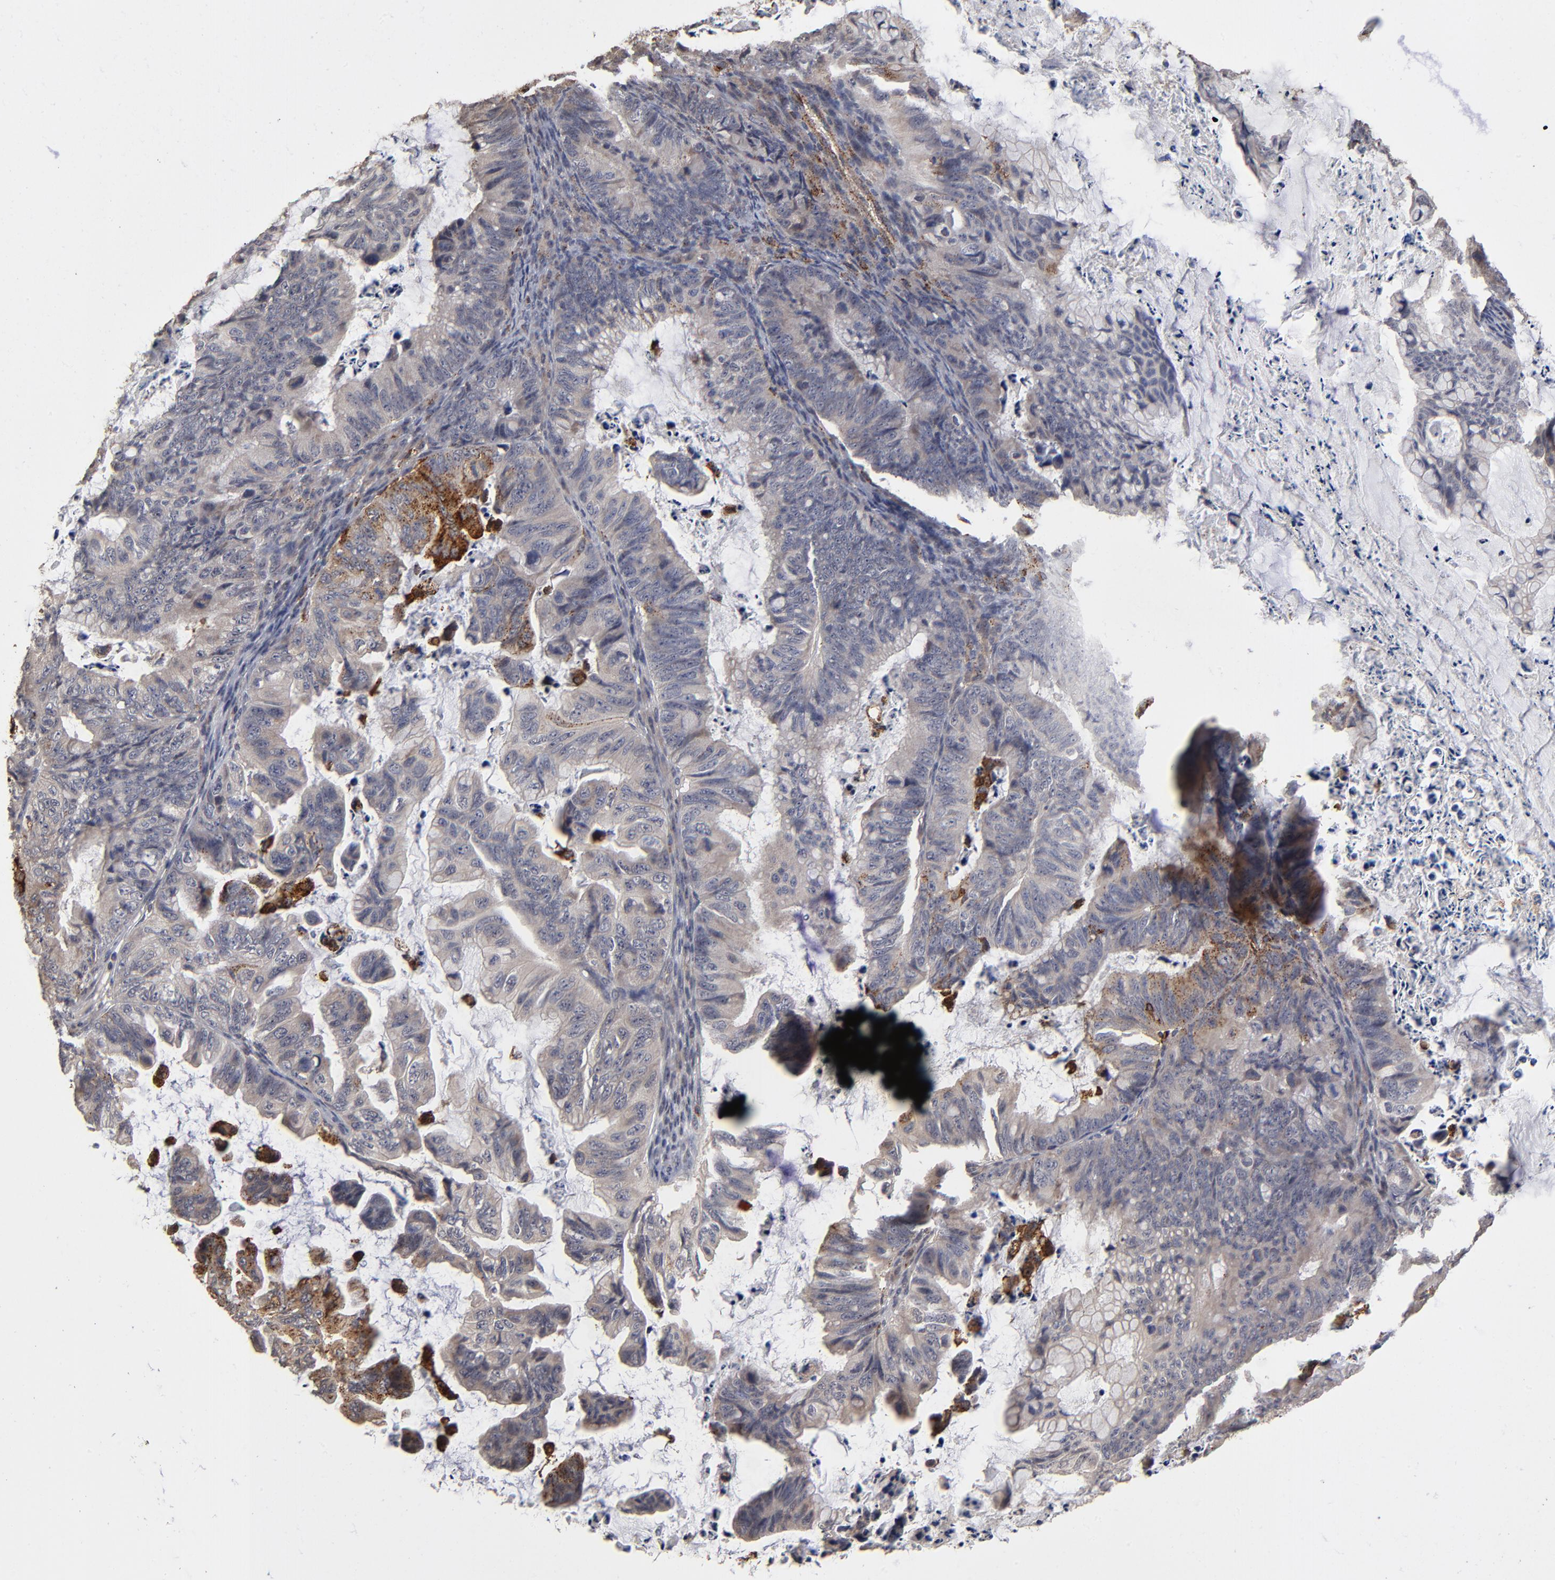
{"staining": {"intensity": "moderate", "quantity": "<25%", "location": "cytoplasmic/membranous"}, "tissue": "ovarian cancer", "cell_type": "Tumor cells", "image_type": "cancer", "snomed": [{"axis": "morphology", "description": "Cystadenocarcinoma, mucinous, NOS"}, {"axis": "topography", "description": "Ovary"}], "caption": "Moderate cytoplasmic/membranous expression is appreciated in approximately <25% of tumor cells in mucinous cystadenocarcinoma (ovarian). The staining was performed using DAB (3,3'-diaminobenzidine), with brown indicating positive protein expression. Nuclei are stained blue with hematoxylin.", "gene": "ASB8", "patient": {"sex": "female", "age": 36}}